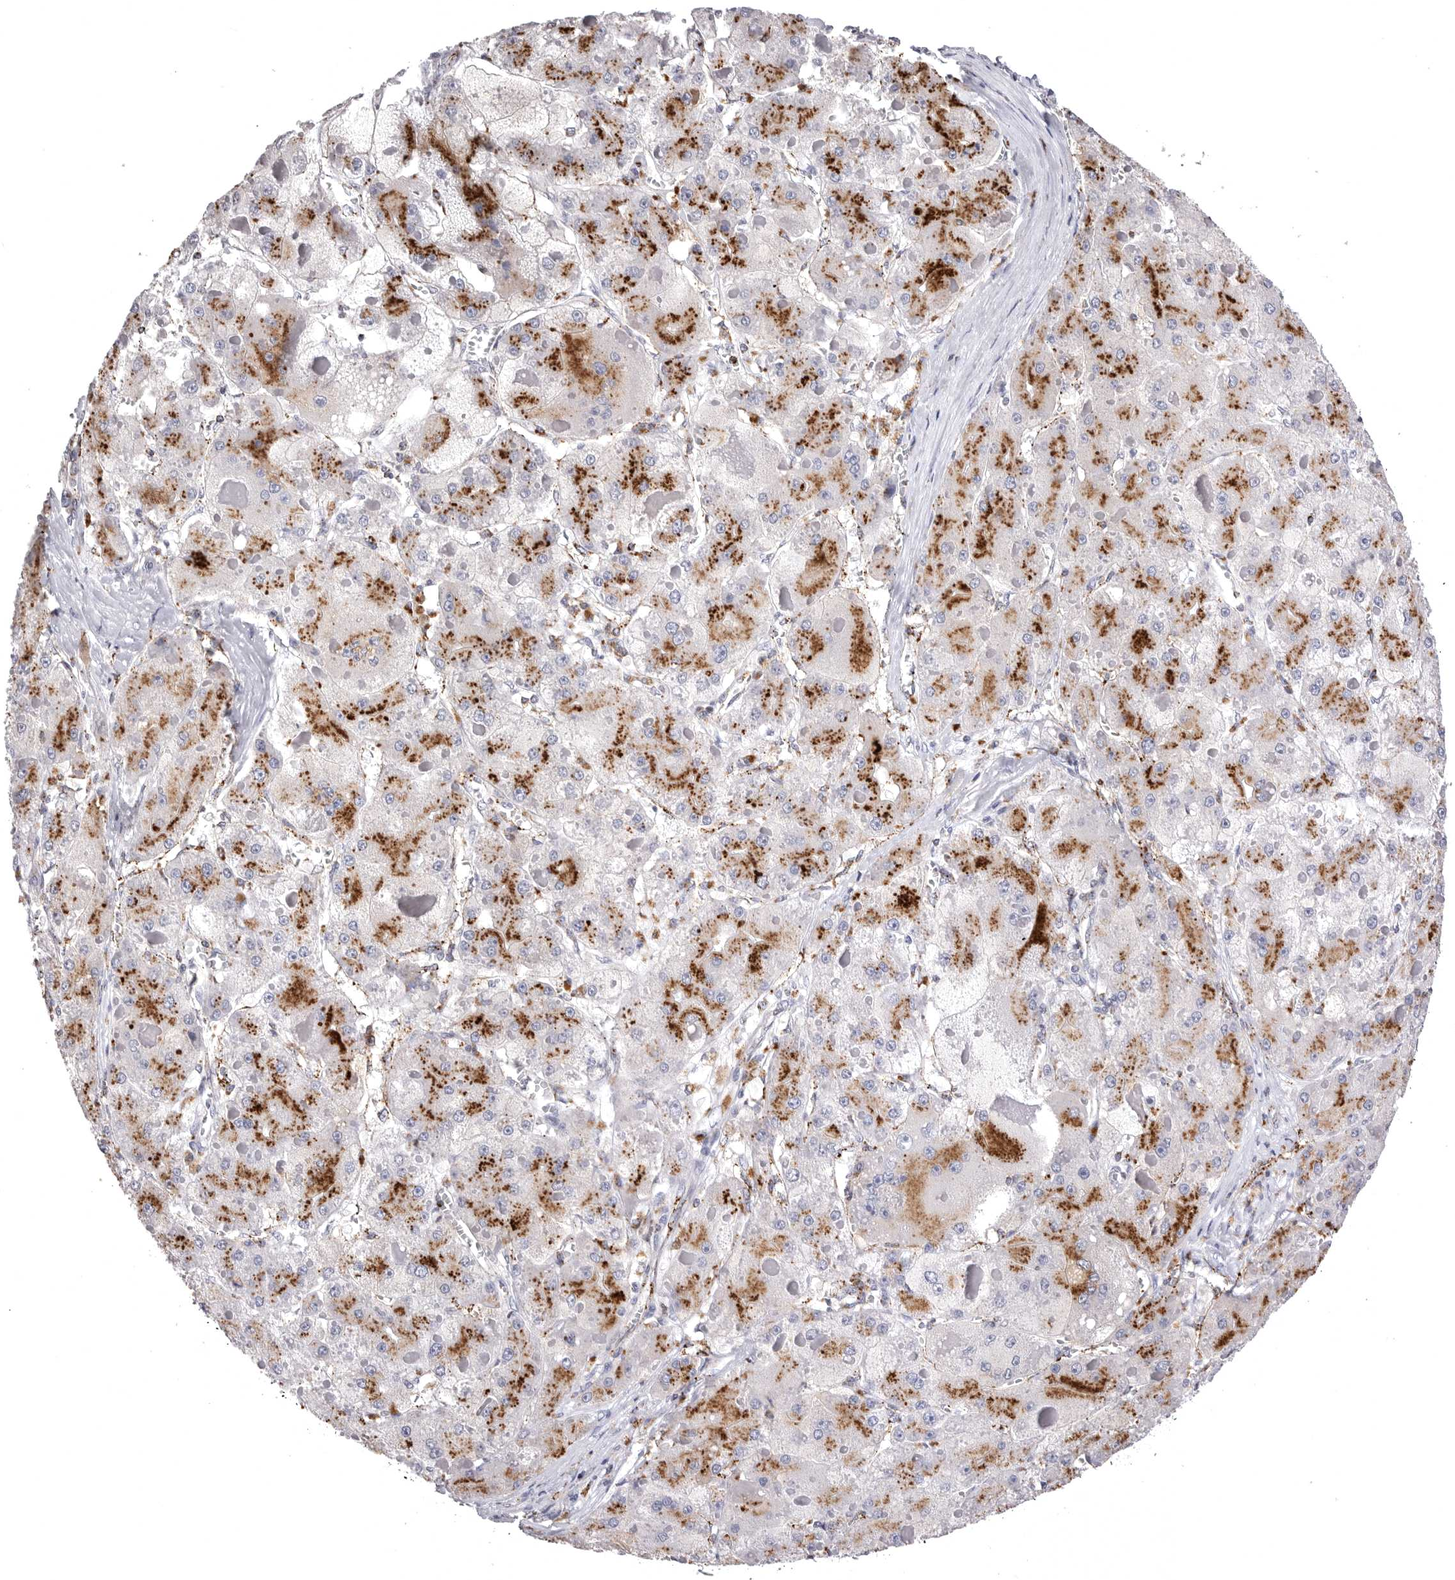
{"staining": {"intensity": "strong", "quantity": "25%-75%", "location": "cytoplasmic/membranous"}, "tissue": "liver cancer", "cell_type": "Tumor cells", "image_type": "cancer", "snomed": [{"axis": "morphology", "description": "Carcinoma, Hepatocellular, NOS"}, {"axis": "topography", "description": "Liver"}], "caption": "A photomicrograph of liver cancer stained for a protein exhibits strong cytoplasmic/membranous brown staining in tumor cells. (DAB (3,3'-diaminobenzidine) IHC with brightfield microscopy, high magnification).", "gene": "PSPN", "patient": {"sex": "female", "age": 73}}